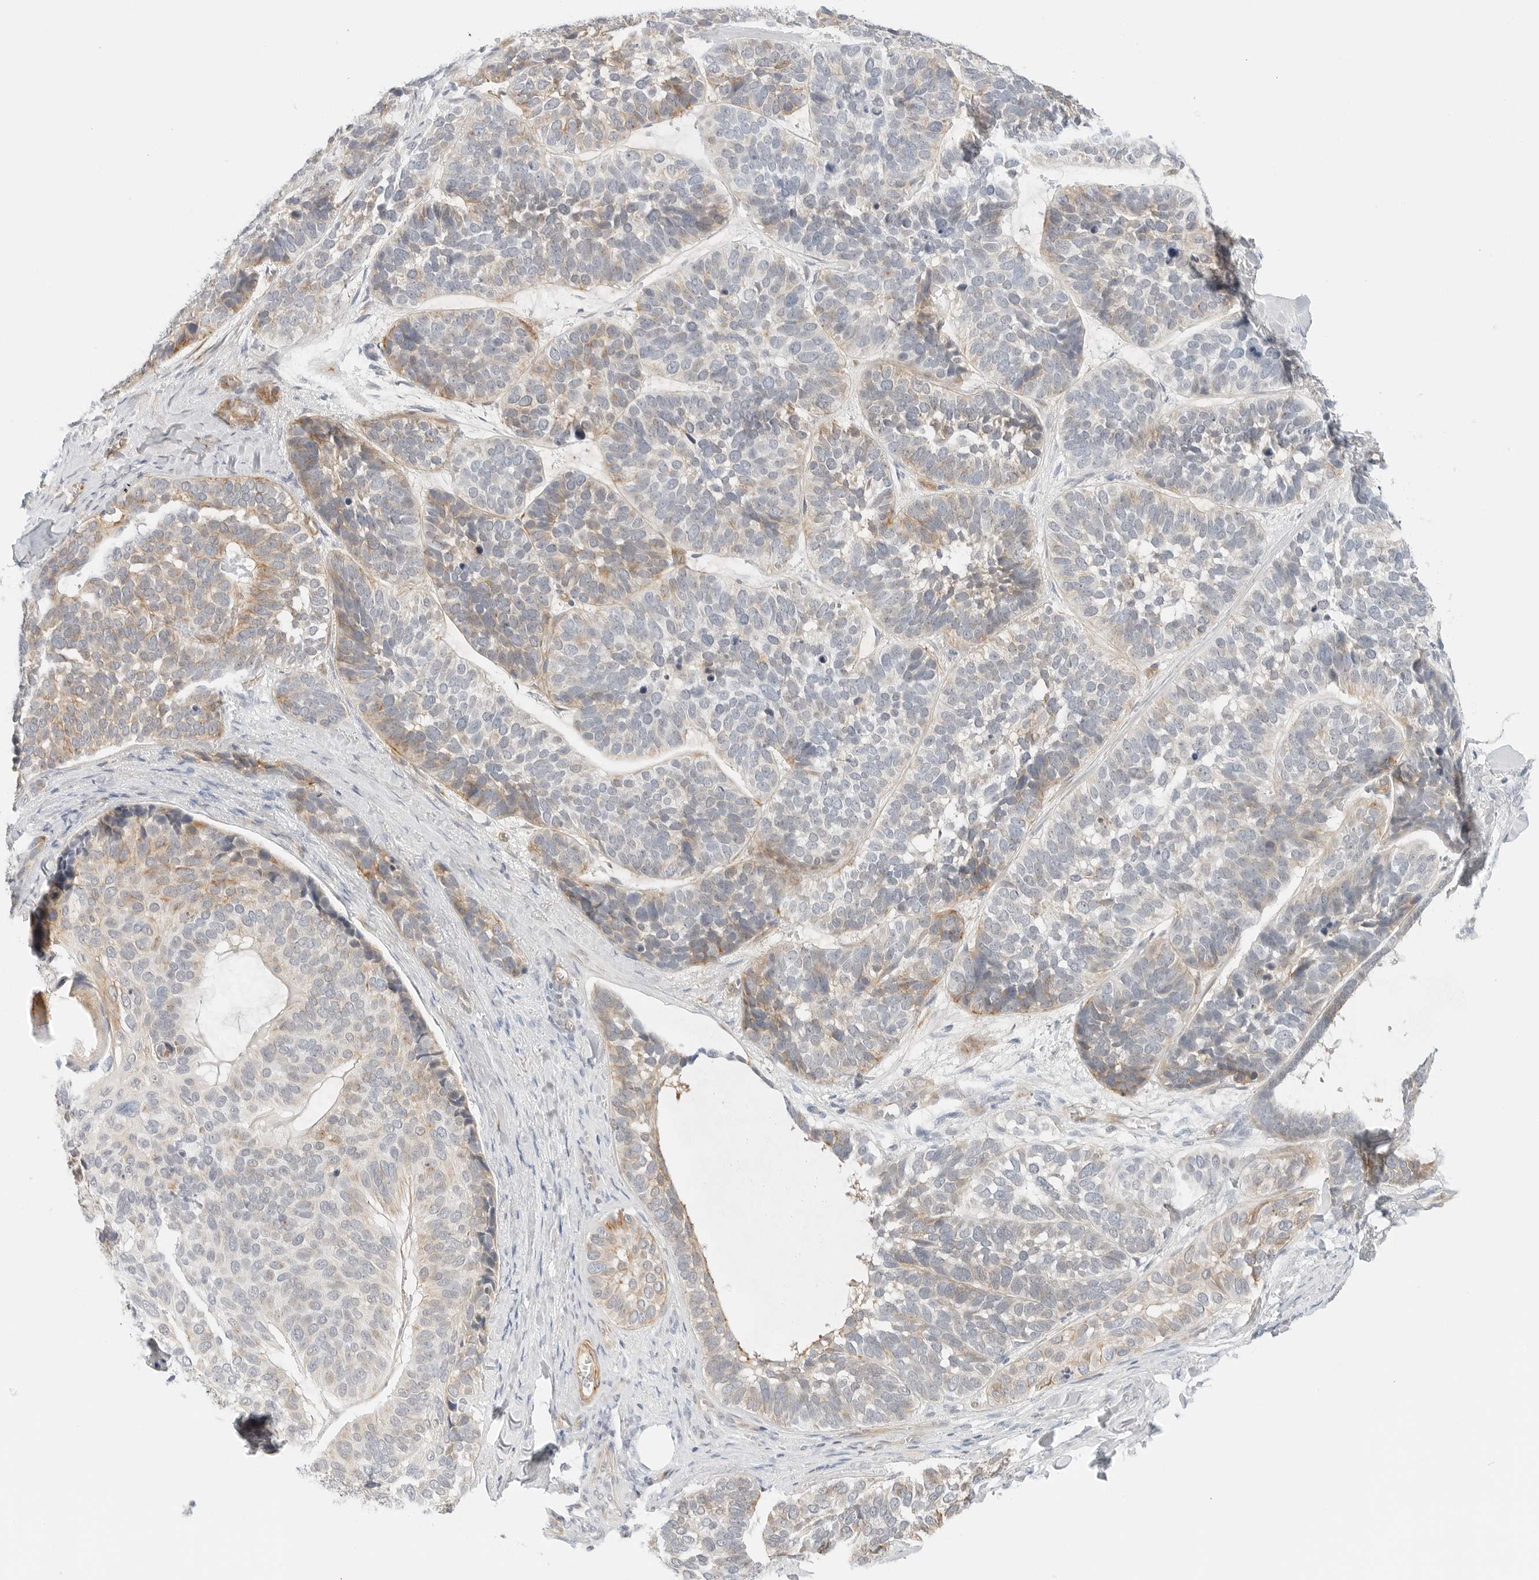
{"staining": {"intensity": "moderate", "quantity": "25%-75%", "location": "cytoplasmic/membranous"}, "tissue": "skin cancer", "cell_type": "Tumor cells", "image_type": "cancer", "snomed": [{"axis": "morphology", "description": "Basal cell carcinoma"}, {"axis": "topography", "description": "Skin"}], "caption": "A photomicrograph of skin basal cell carcinoma stained for a protein reveals moderate cytoplasmic/membranous brown staining in tumor cells.", "gene": "IQCC", "patient": {"sex": "male", "age": 62}}